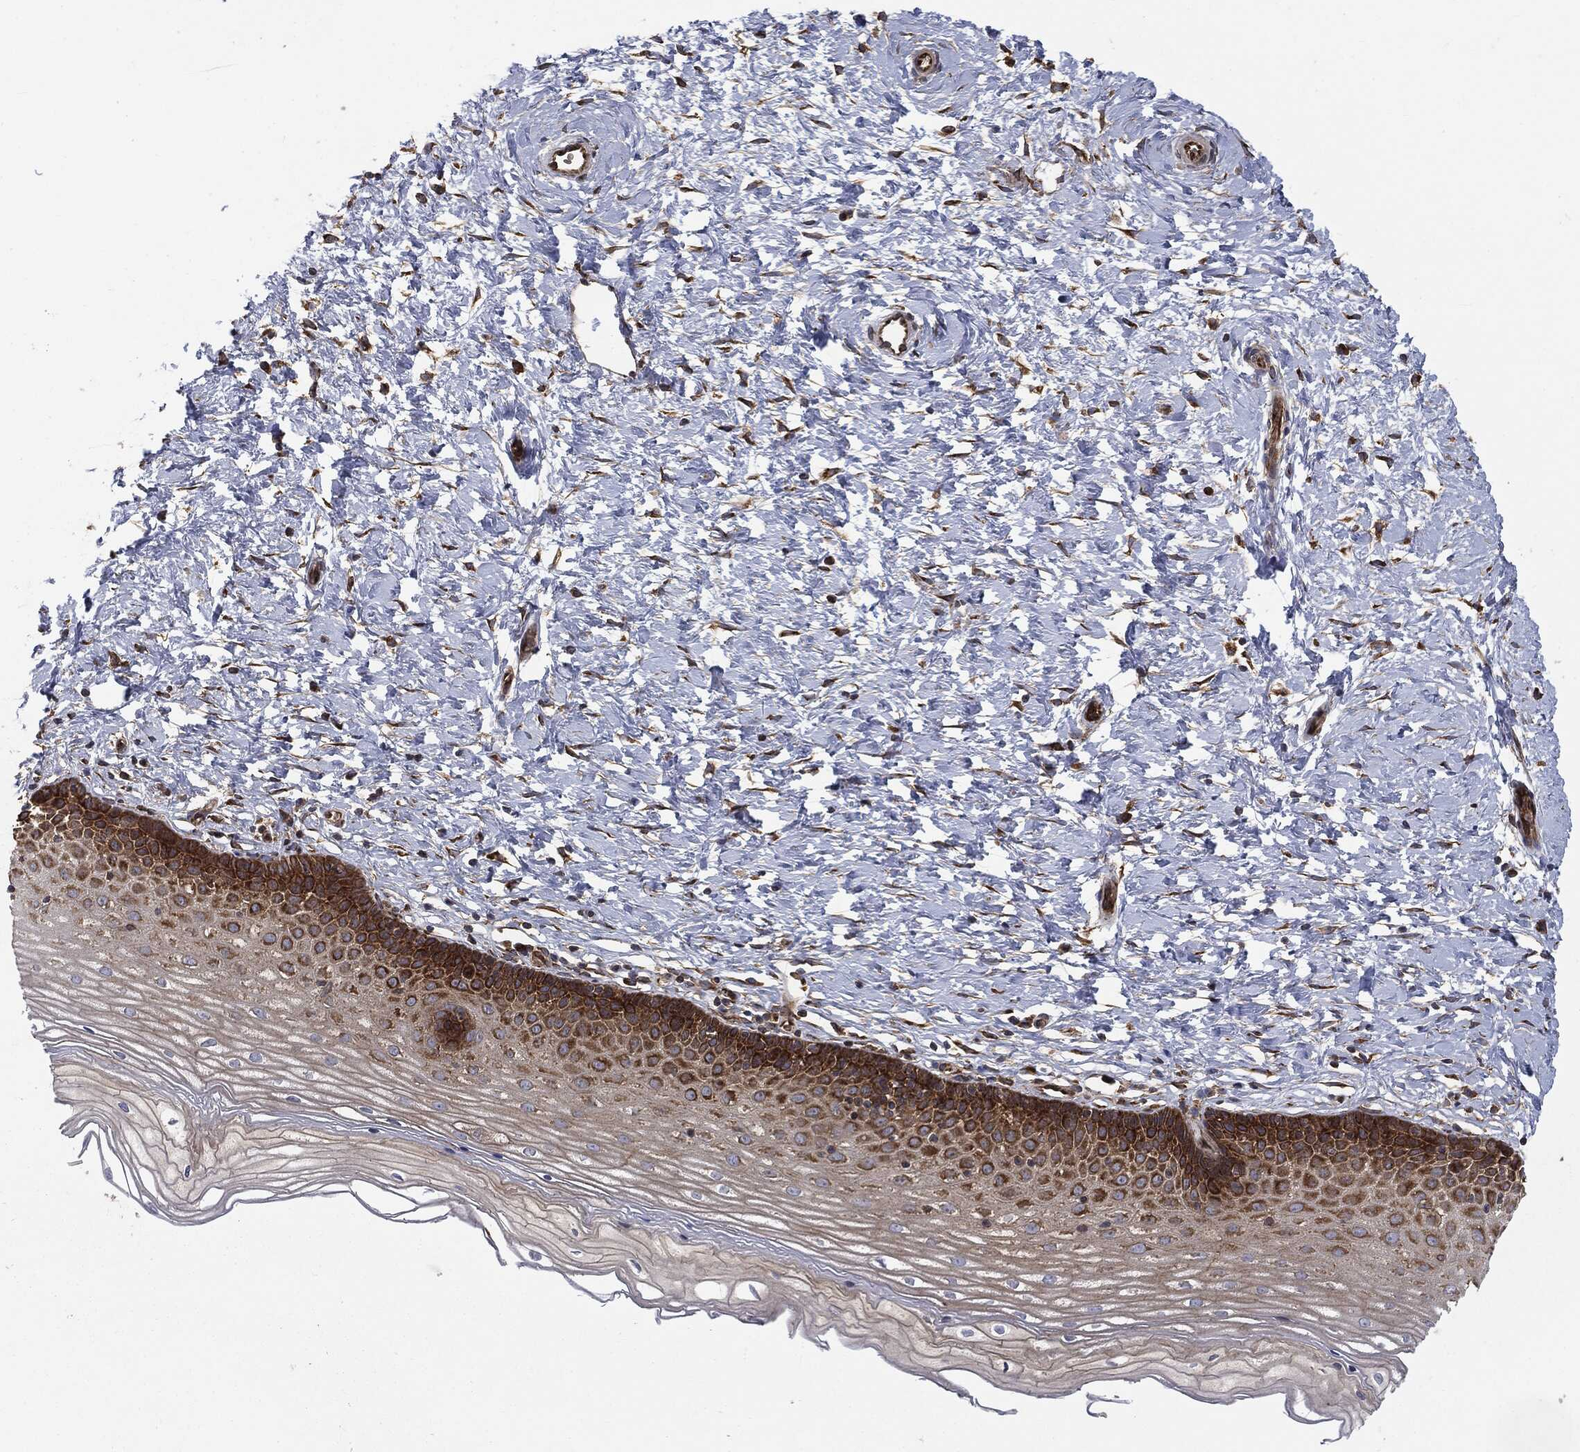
{"staining": {"intensity": "strong", "quantity": ">75%", "location": "cytoplasmic/membranous"}, "tissue": "cervix", "cell_type": "Glandular cells", "image_type": "normal", "snomed": [{"axis": "morphology", "description": "Normal tissue, NOS"}, {"axis": "topography", "description": "Cervix"}], "caption": "Immunohistochemistry (IHC) photomicrograph of unremarkable cervix: human cervix stained using IHC exhibits high levels of strong protein expression localized specifically in the cytoplasmic/membranous of glandular cells, appearing as a cytoplasmic/membranous brown color.", "gene": "EIF2AK2", "patient": {"sex": "female", "age": 37}}